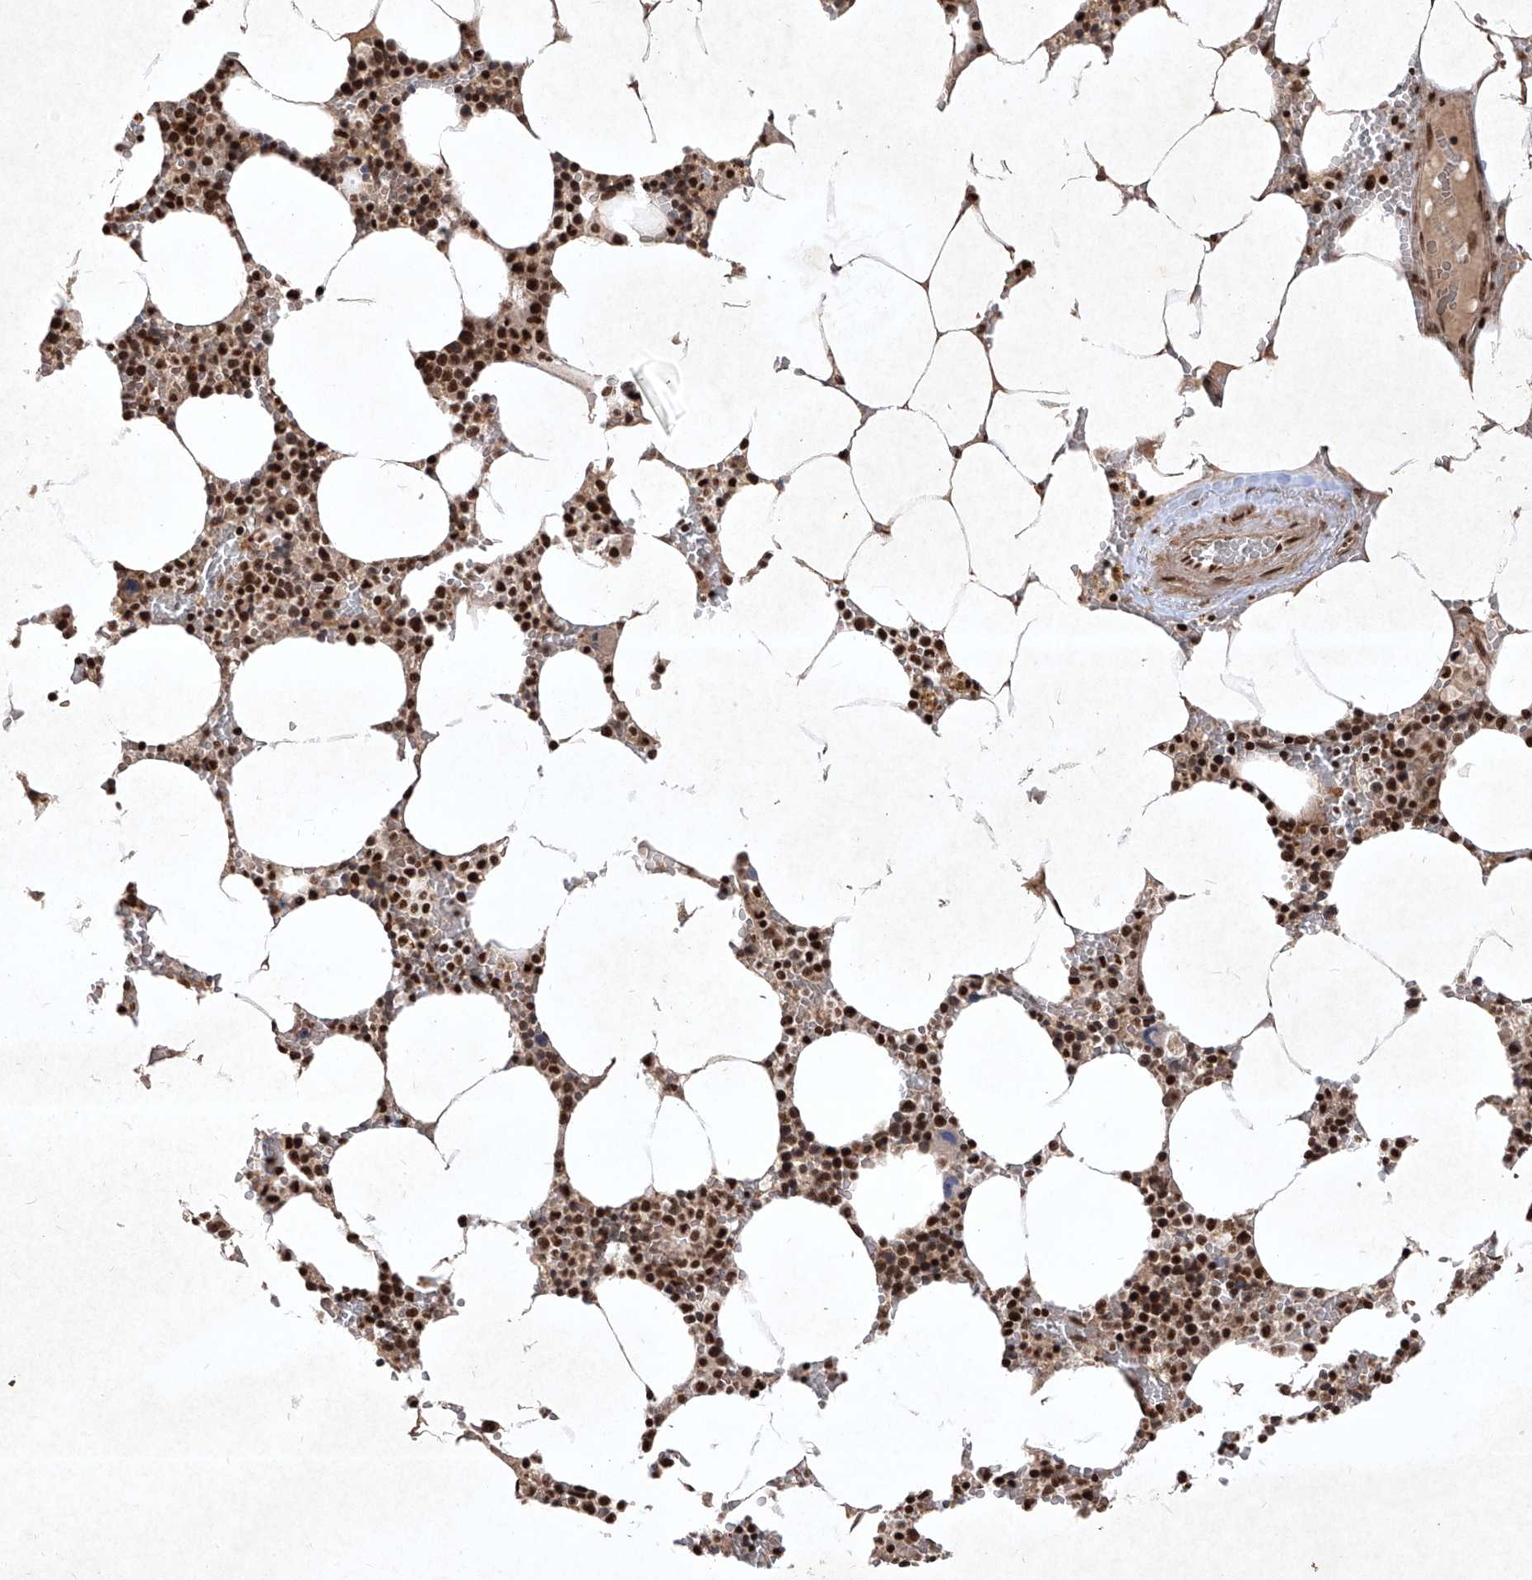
{"staining": {"intensity": "strong", "quantity": ">75%", "location": "nuclear"}, "tissue": "bone marrow", "cell_type": "Hematopoietic cells", "image_type": "normal", "snomed": [{"axis": "morphology", "description": "Normal tissue, NOS"}, {"axis": "topography", "description": "Bone marrow"}], "caption": "Immunohistochemistry staining of normal bone marrow, which reveals high levels of strong nuclear expression in about >75% of hematopoietic cells indicating strong nuclear protein expression. The staining was performed using DAB (brown) for protein detection and nuclei were counterstained in hematoxylin (blue).", "gene": "IRF2", "patient": {"sex": "male", "age": 70}}